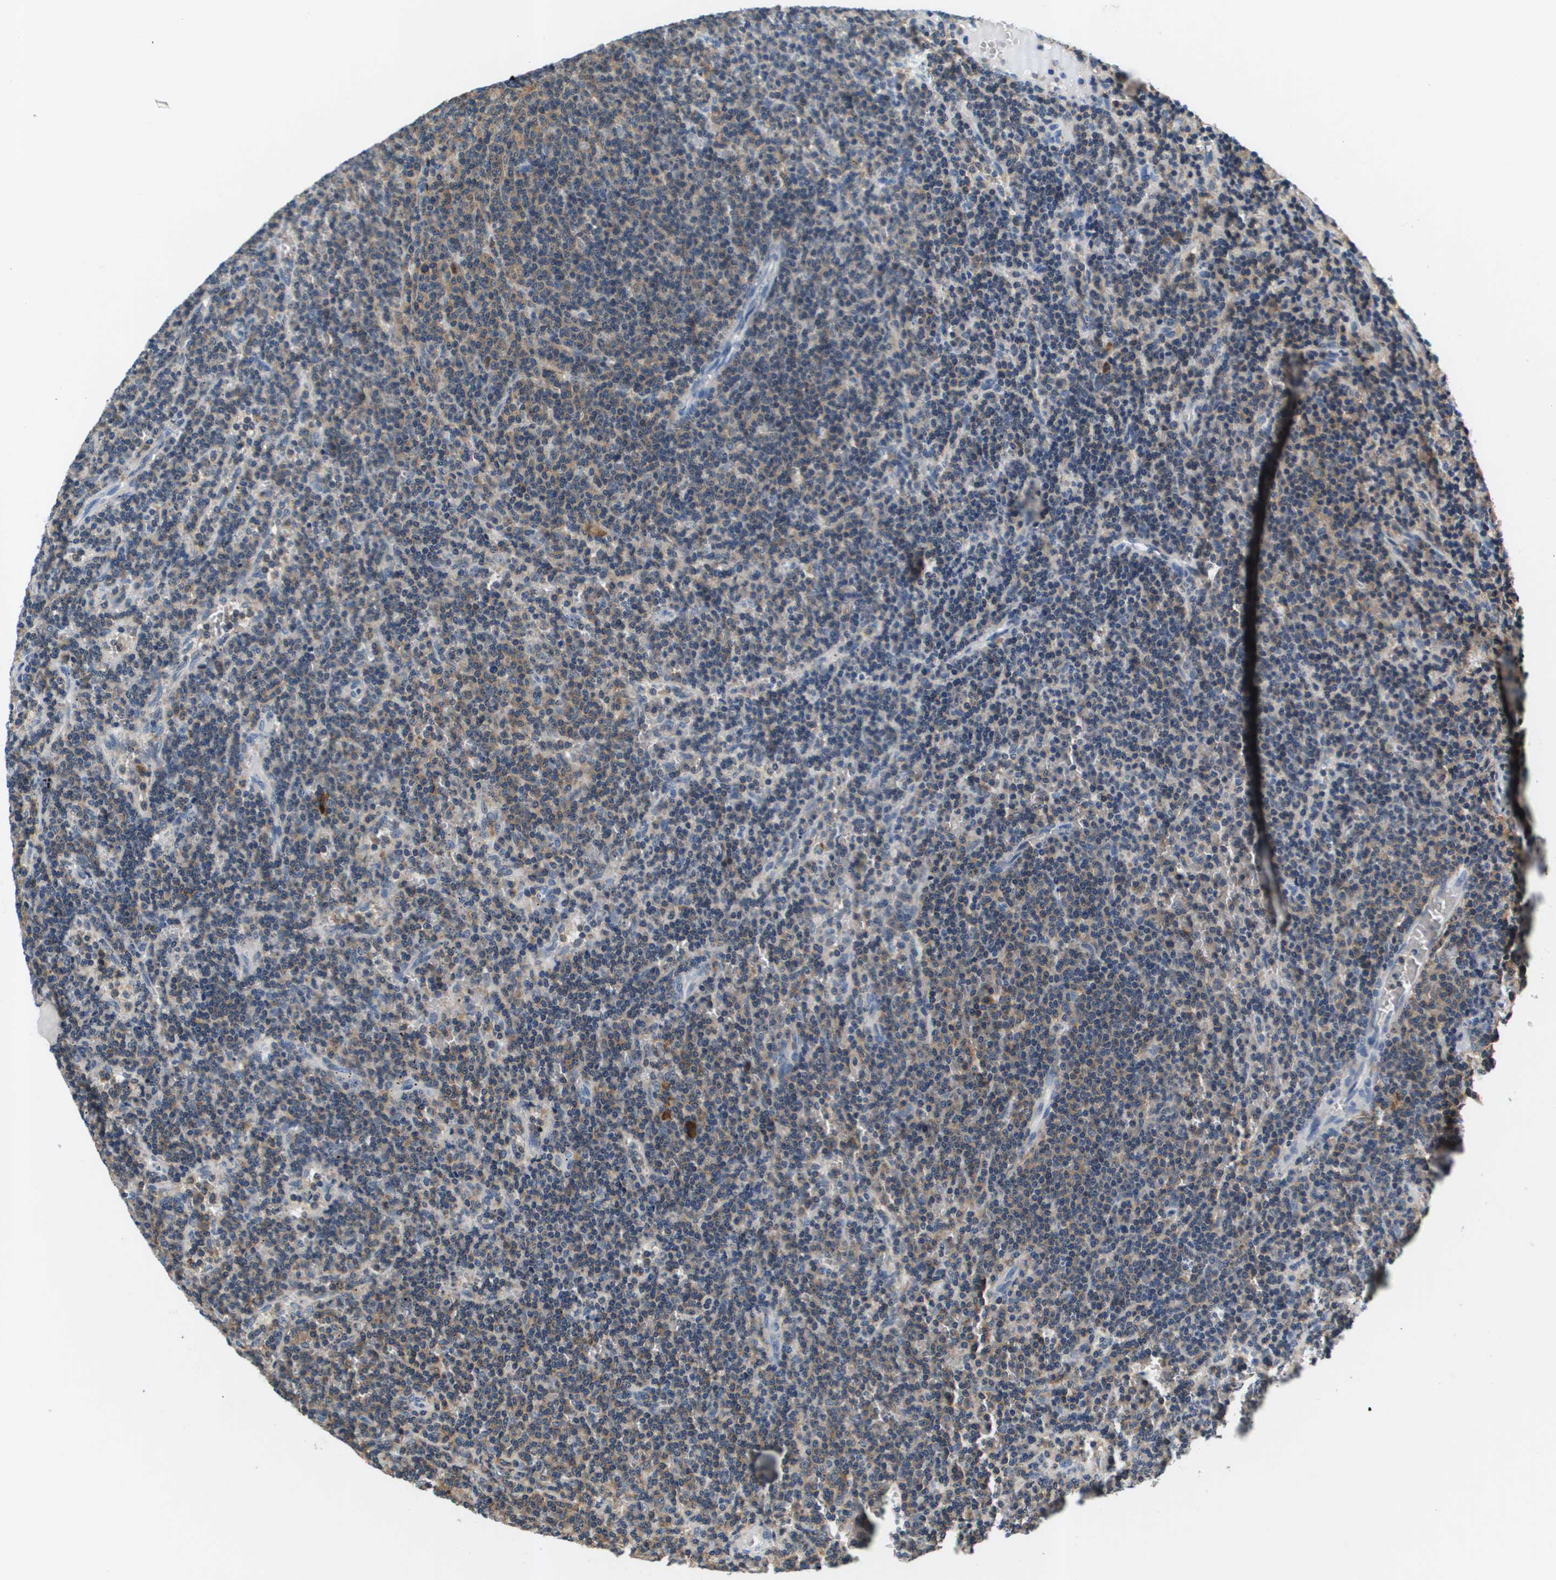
{"staining": {"intensity": "weak", "quantity": "25%-75%", "location": "cytoplasmic/membranous"}, "tissue": "lymphoma", "cell_type": "Tumor cells", "image_type": "cancer", "snomed": [{"axis": "morphology", "description": "Malignant lymphoma, non-Hodgkin's type, Low grade"}, {"axis": "topography", "description": "Spleen"}], "caption": "Immunohistochemical staining of human lymphoma exhibits low levels of weak cytoplasmic/membranous protein expression in about 25%-75% of tumor cells.", "gene": "KCNQ5", "patient": {"sex": "female", "age": 50}}